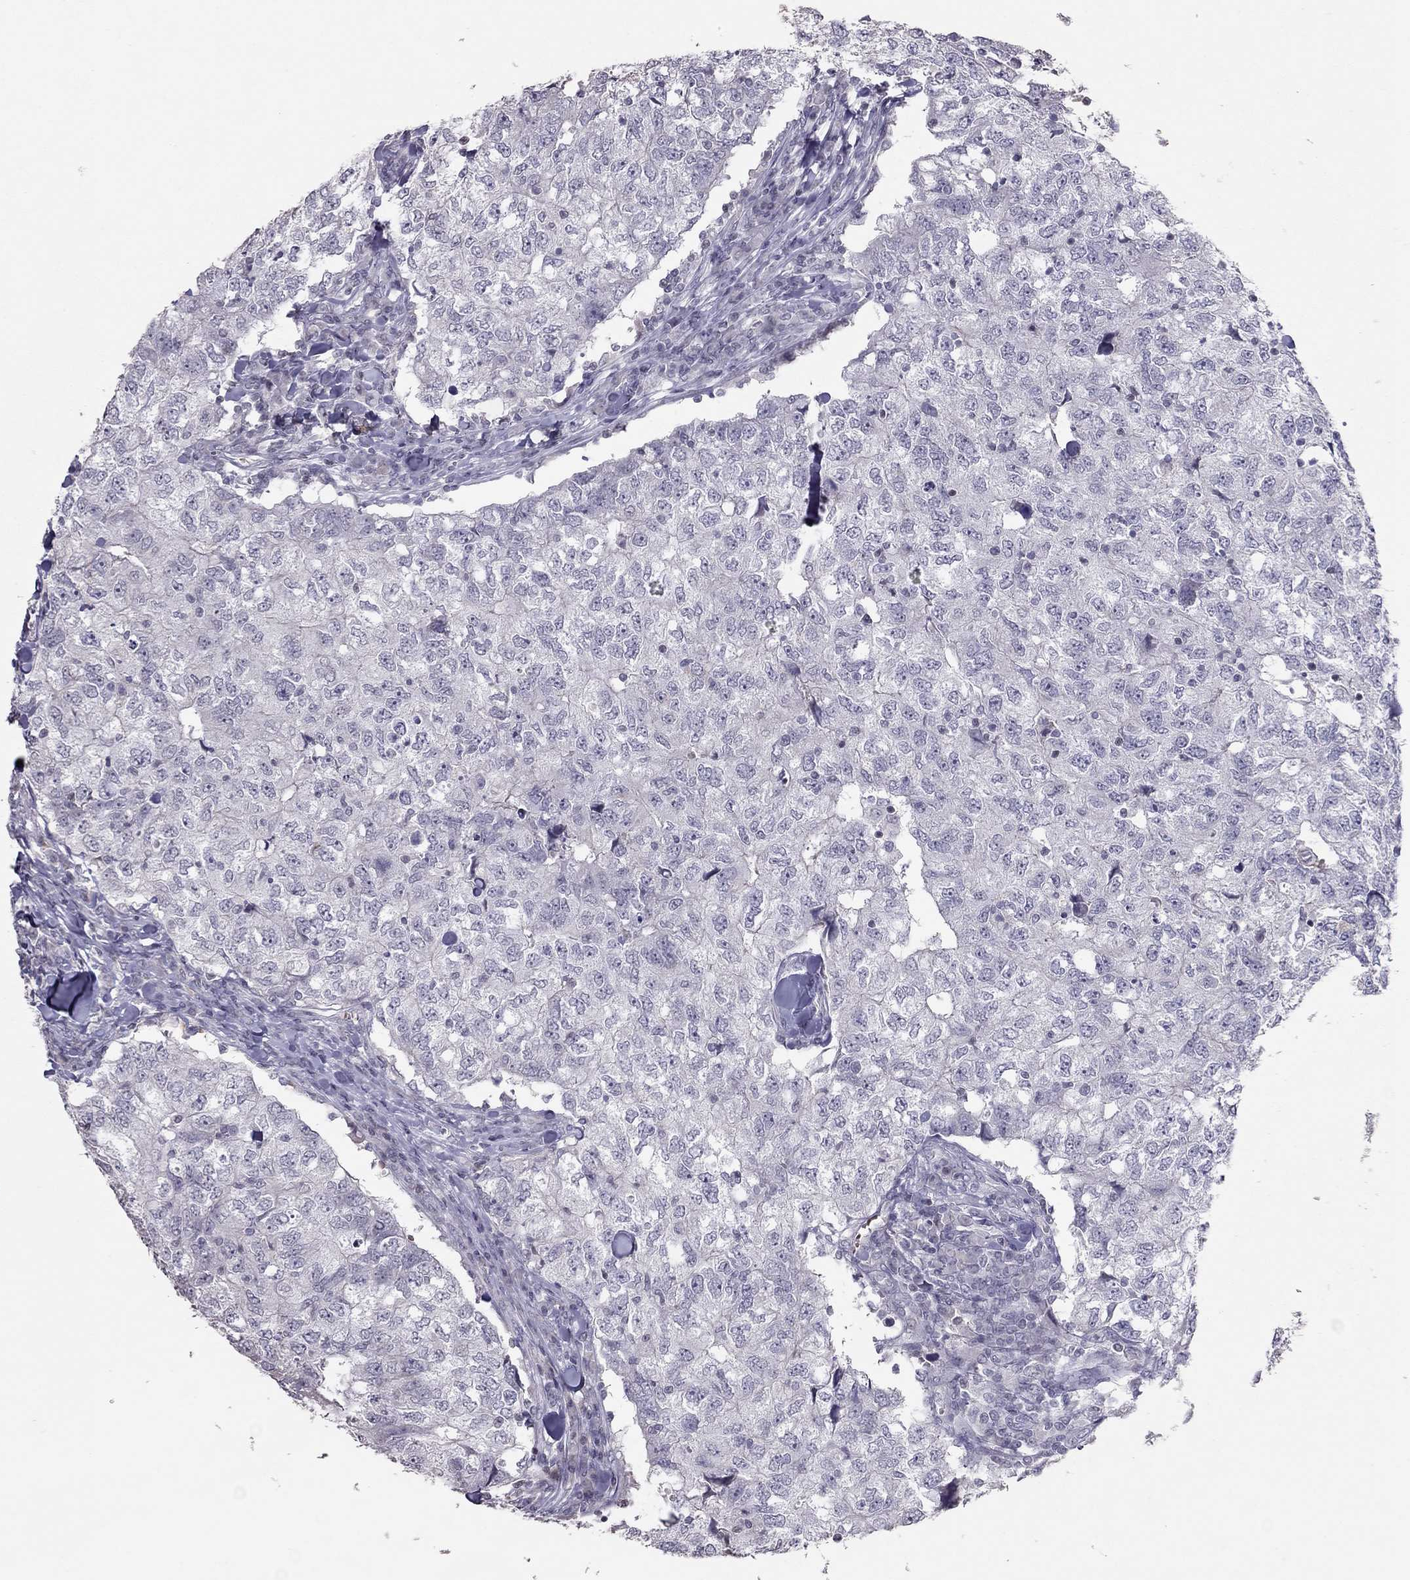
{"staining": {"intensity": "negative", "quantity": "none", "location": "none"}, "tissue": "breast cancer", "cell_type": "Tumor cells", "image_type": "cancer", "snomed": [{"axis": "morphology", "description": "Duct carcinoma"}, {"axis": "topography", "description": "Breast"}], "caption": "Human breast infiltrating ductal carcinoma stained for a protein using immunohistochemistry exhibits no staining in tumor cells.", "gene": "TSHB", "patient": {"sex": "female", "age": 30}}